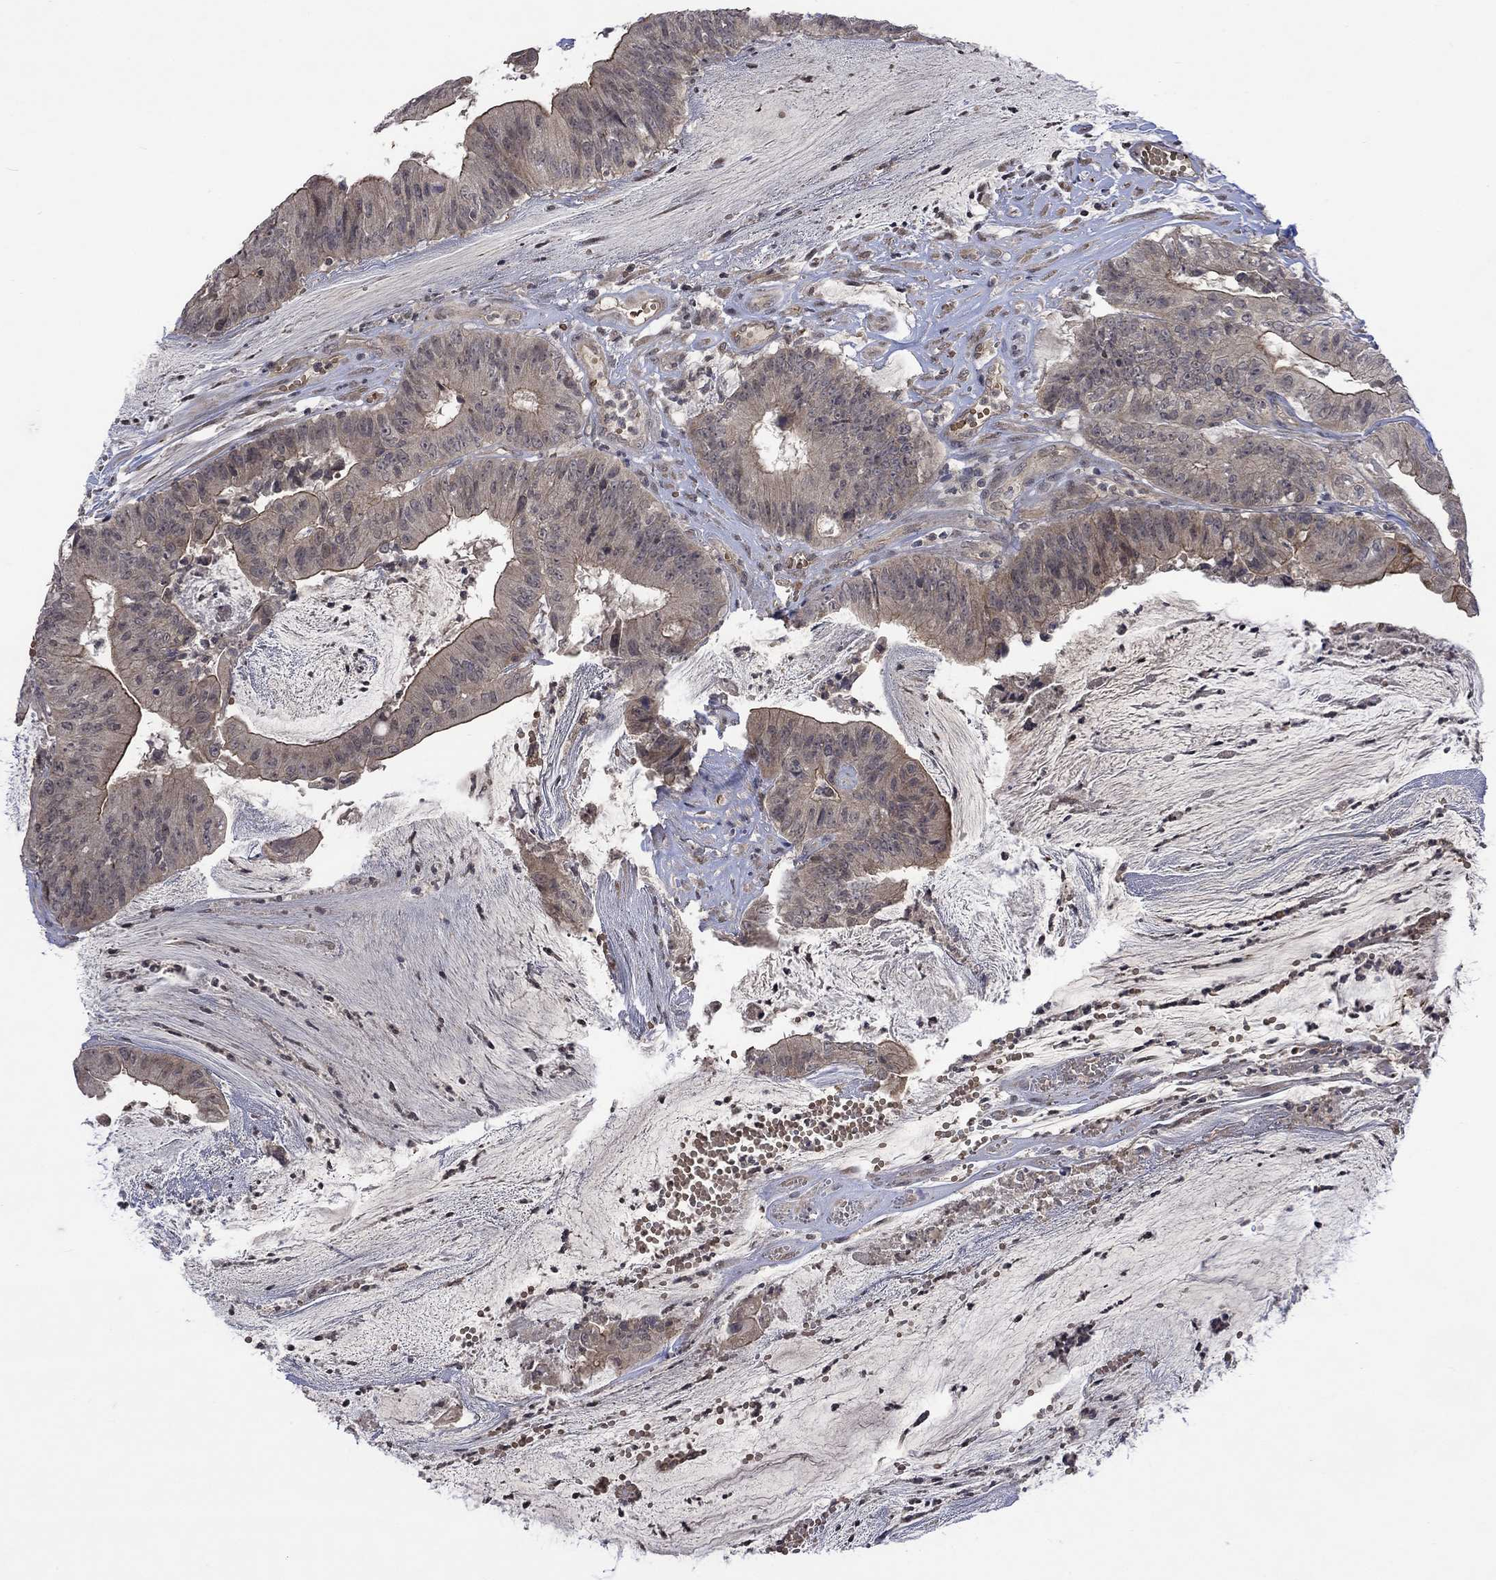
{"staining": {"intensity": "strong", "quantity": "25%-75%", "location": "cytoplasmic/membranous"}, "tissue": "colorectal cancer", "cell_type": "Tumor cells", "image_type": "cancer", "snomed": [{"axis": "morphology", "description": "Adenocarcinoma, NOS"}, {"axis": "topography", "description": "Colon"}], "caption": "Immunohistochemical staining of colorectal adenocarcinoma reveals high levels of strong cytoplasmic/membranous staining in about 25%-75% of tumor cells.", "gene": "GRIN2D", "patient": {"sex": "female", "age": 69}}